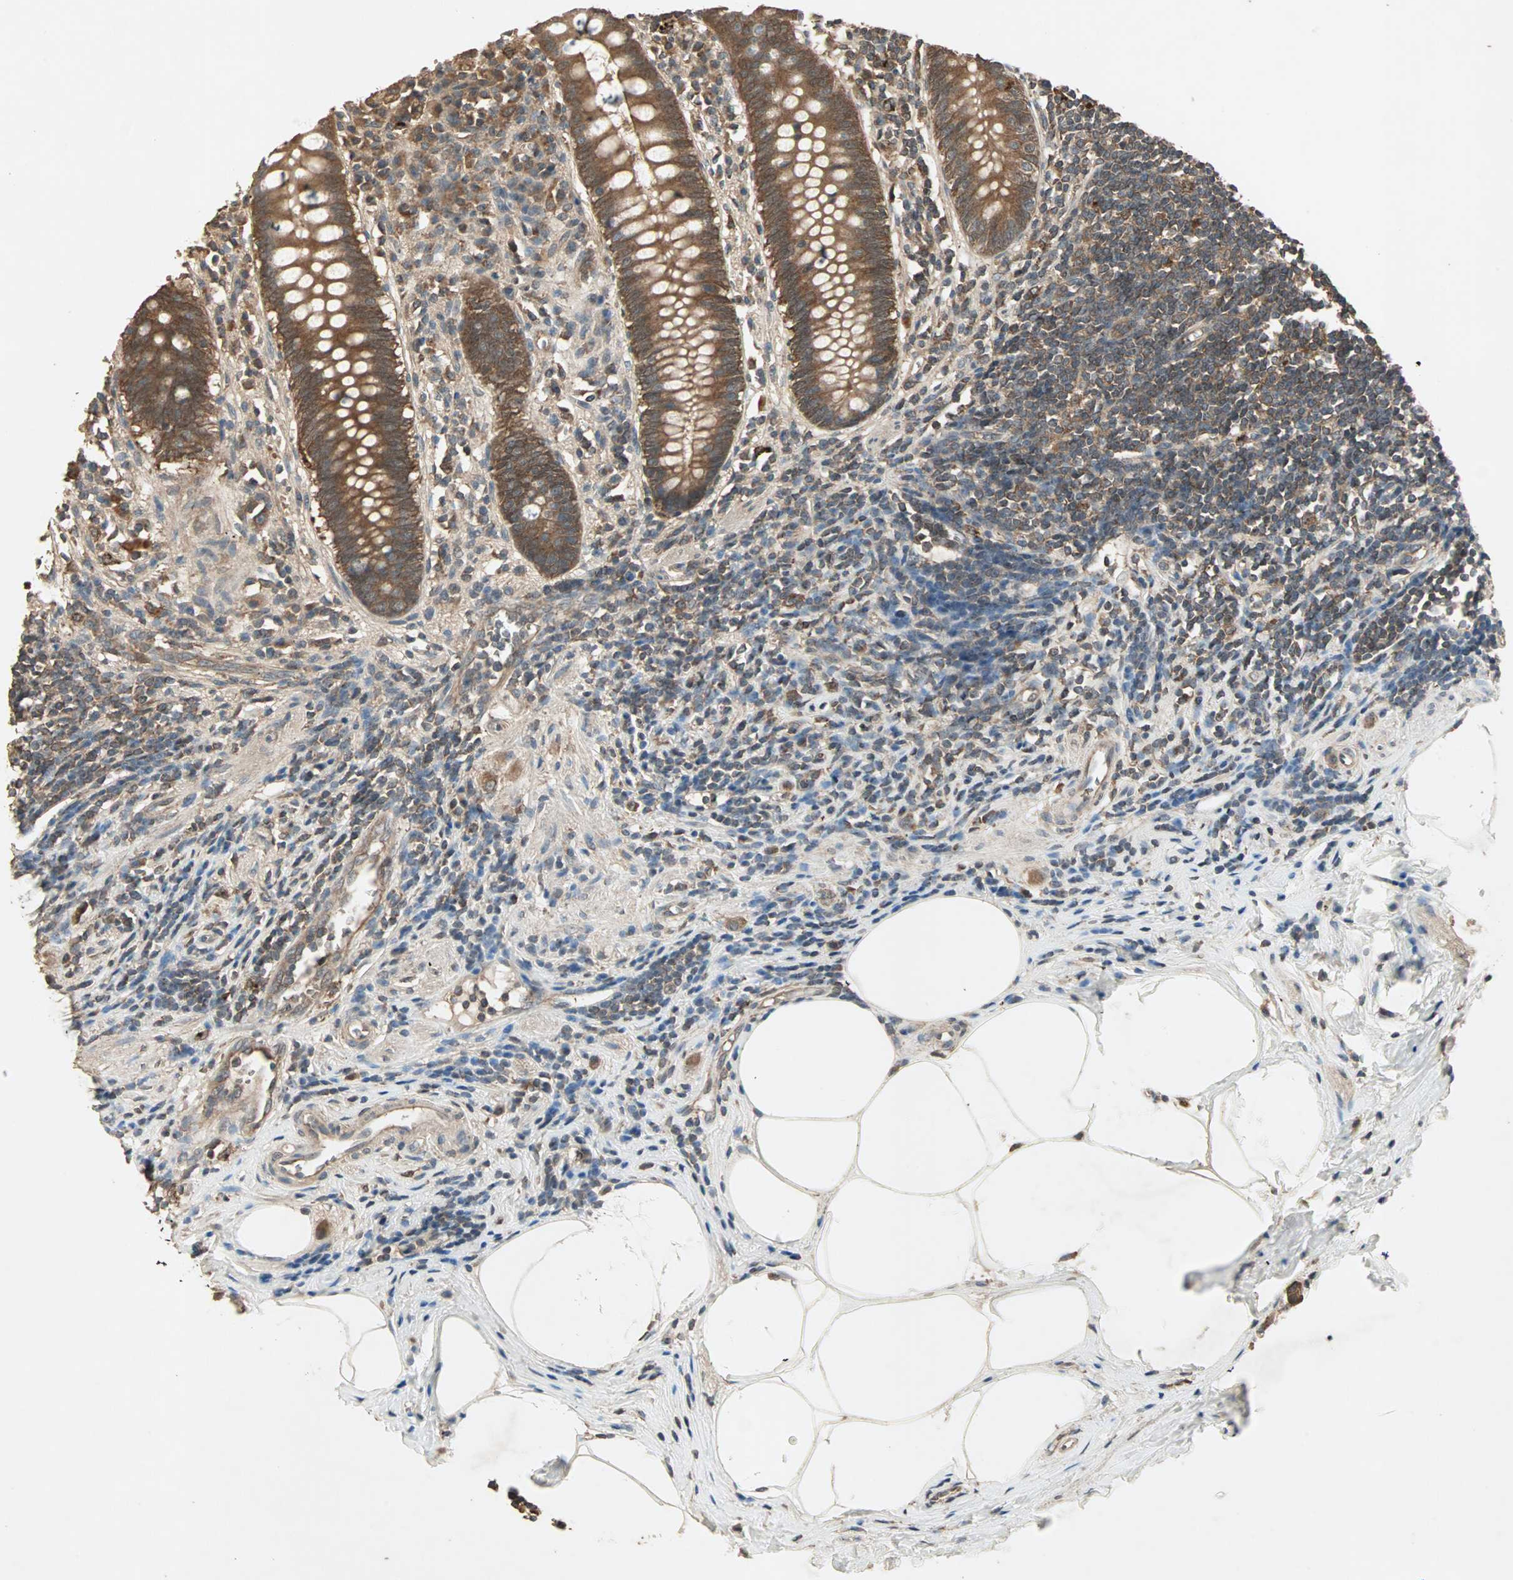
{"staining": {"intensity": "strong", "quantity": ">75%", "location": "cytoplasmic/membranous"}, "tissue": "appendix", "cell_type": "Glandular cells", "image_type": "normal", "snomed": [{"axis": "morphology", "description": "Normal tissue, NOS"}, {"axis": "topography", "description": "Appendix"}], "caption": "Strong cytoplasmic/membranous staining for a protein is appreciated in about >75% of glandular cells of normal appendix using IHC.", "gene": "UBAC1", "patient": {"sex": "female", "age": 50}}